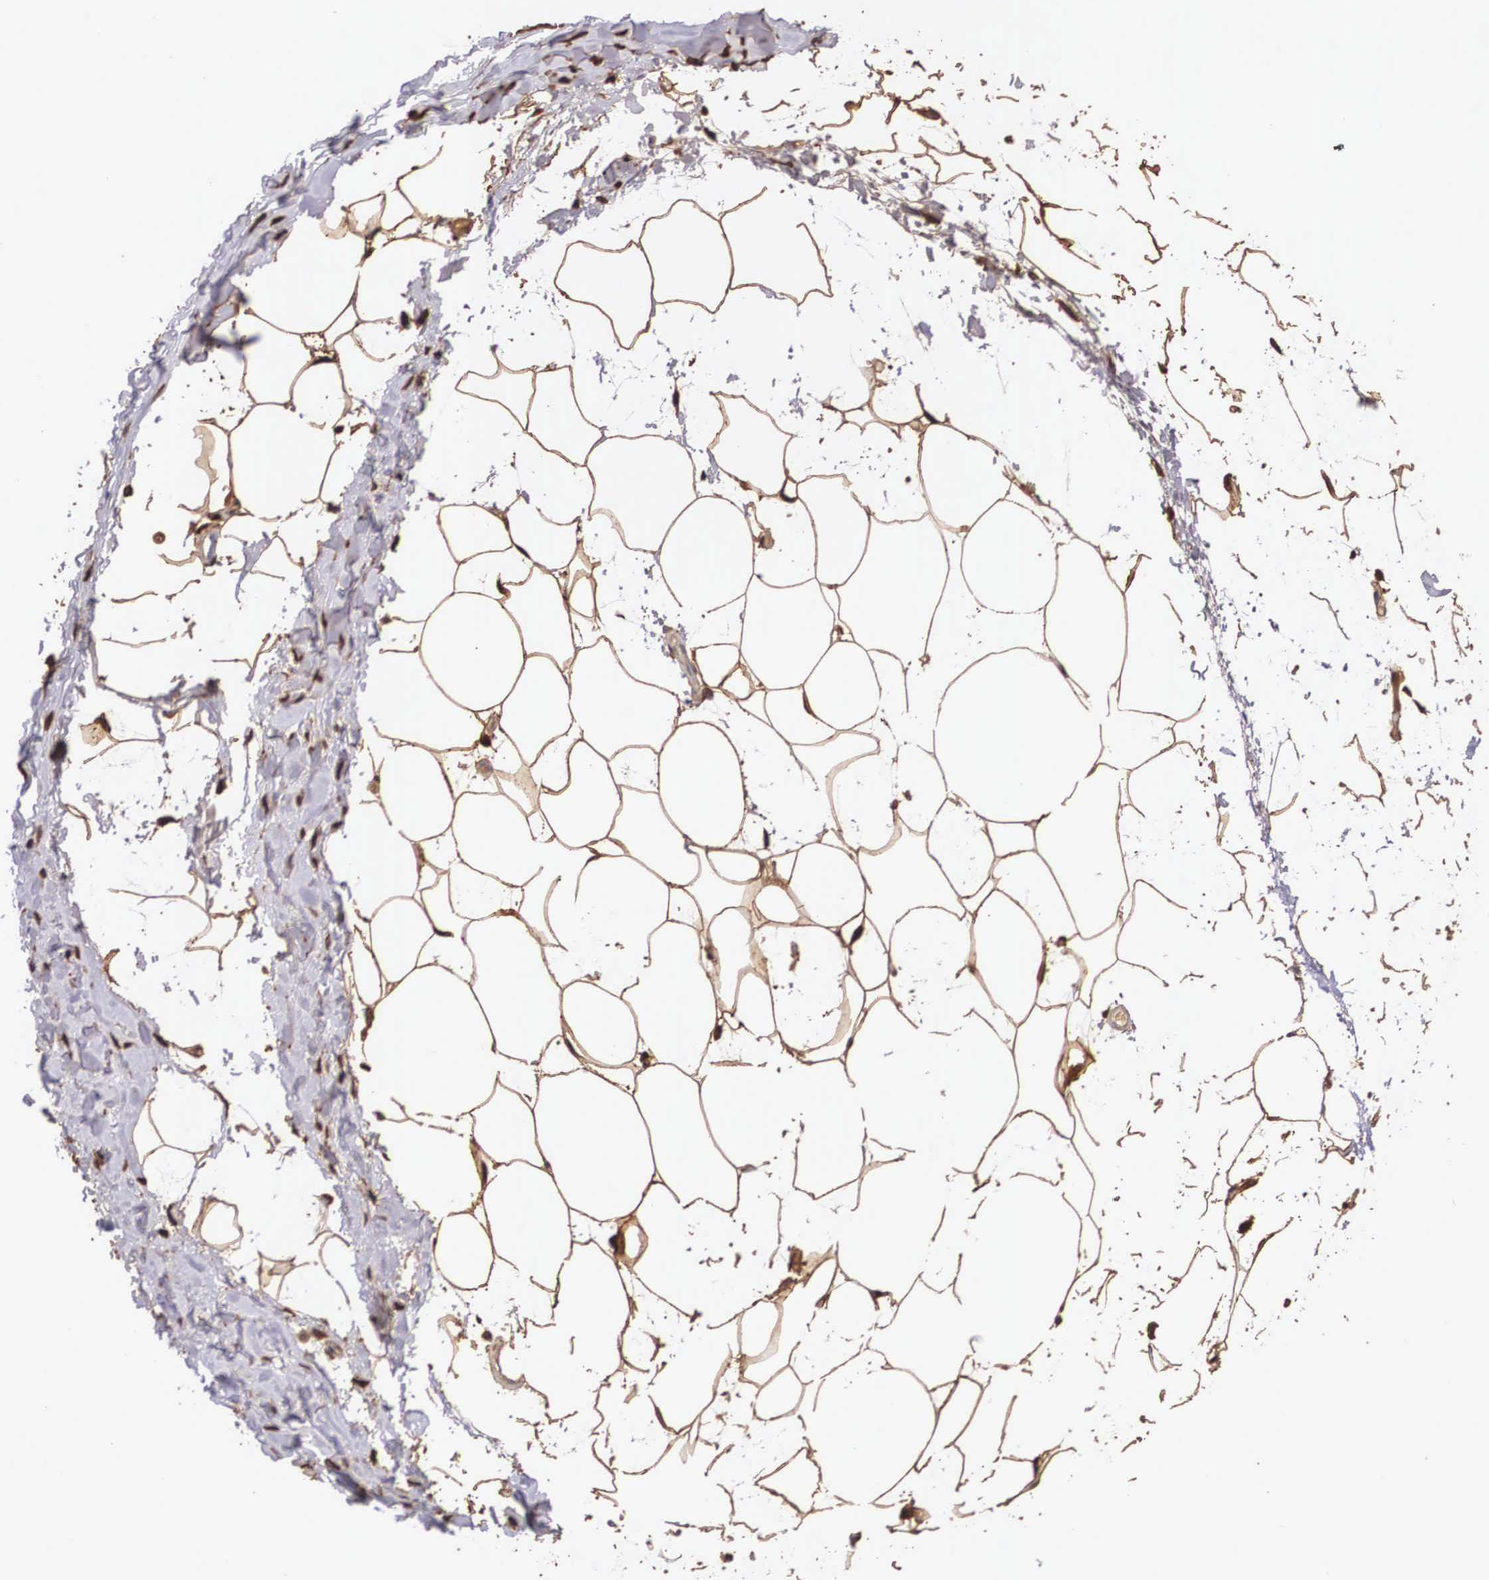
{"staining": {"intensity": "moderate", "quantity": ">75%", "location": "cytoplasmic/membranous,nuclear"}, "tissue": "adipose tissue", "cell_type": "Adipocytes", "image_type": "normal", "snomed": [{"axis": "morphology", "description": "Normal tissue, NOS"}, {"axis": "topography", "description": "Breast"}], "caption": "This is a micrograph of immunohistochemistry (IHC) staining of unremarkable adipose tissue, which shows moderate positivity in the cytoplasmic/membranous,nuclear of adipocytes.", "gene": "LGALS1", "patient": {"sex": "female", "age": 45}}